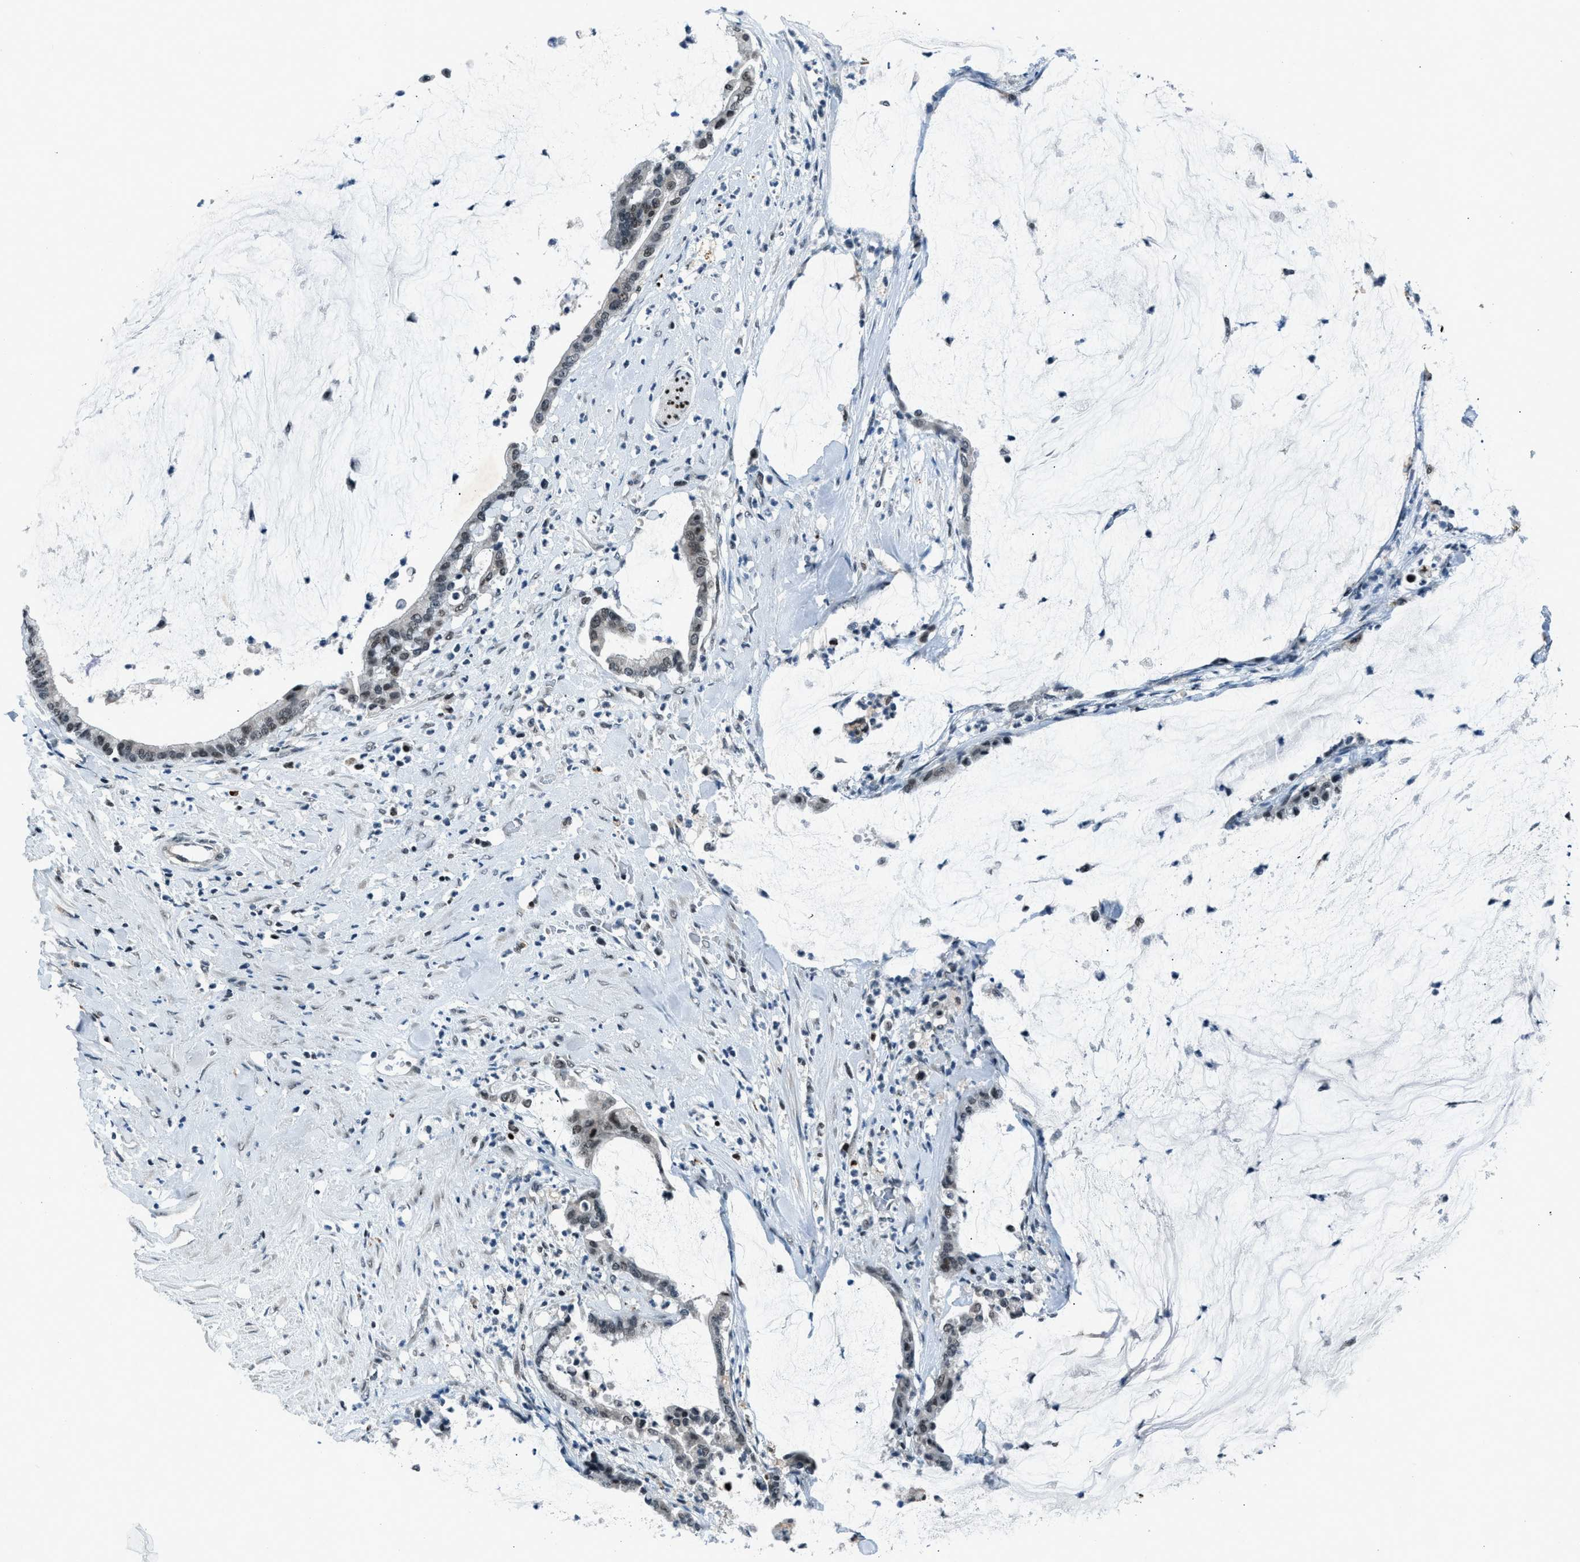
{"staining": {"intensity": "weak", "quantity": ">75%", "location": "nuclear"}, "tissue": "pancreatic cancer", "cell_type": "Tumor cells", "image_type": "cancer", "snomed": [{"axis": "morphology", "description": "Adenocarcinoma, NOS"}, {"axis": "topography", "description": "Pancreas"}], "caption": "An image showing weak nuclear expression in about >75% of tumor cells in pancreatic cancer (adenocarcinoma), as visualized by brown immunohistochemical staining.", "gene": "ADCY1", "patient": {"sex": "male", "age": 41}}